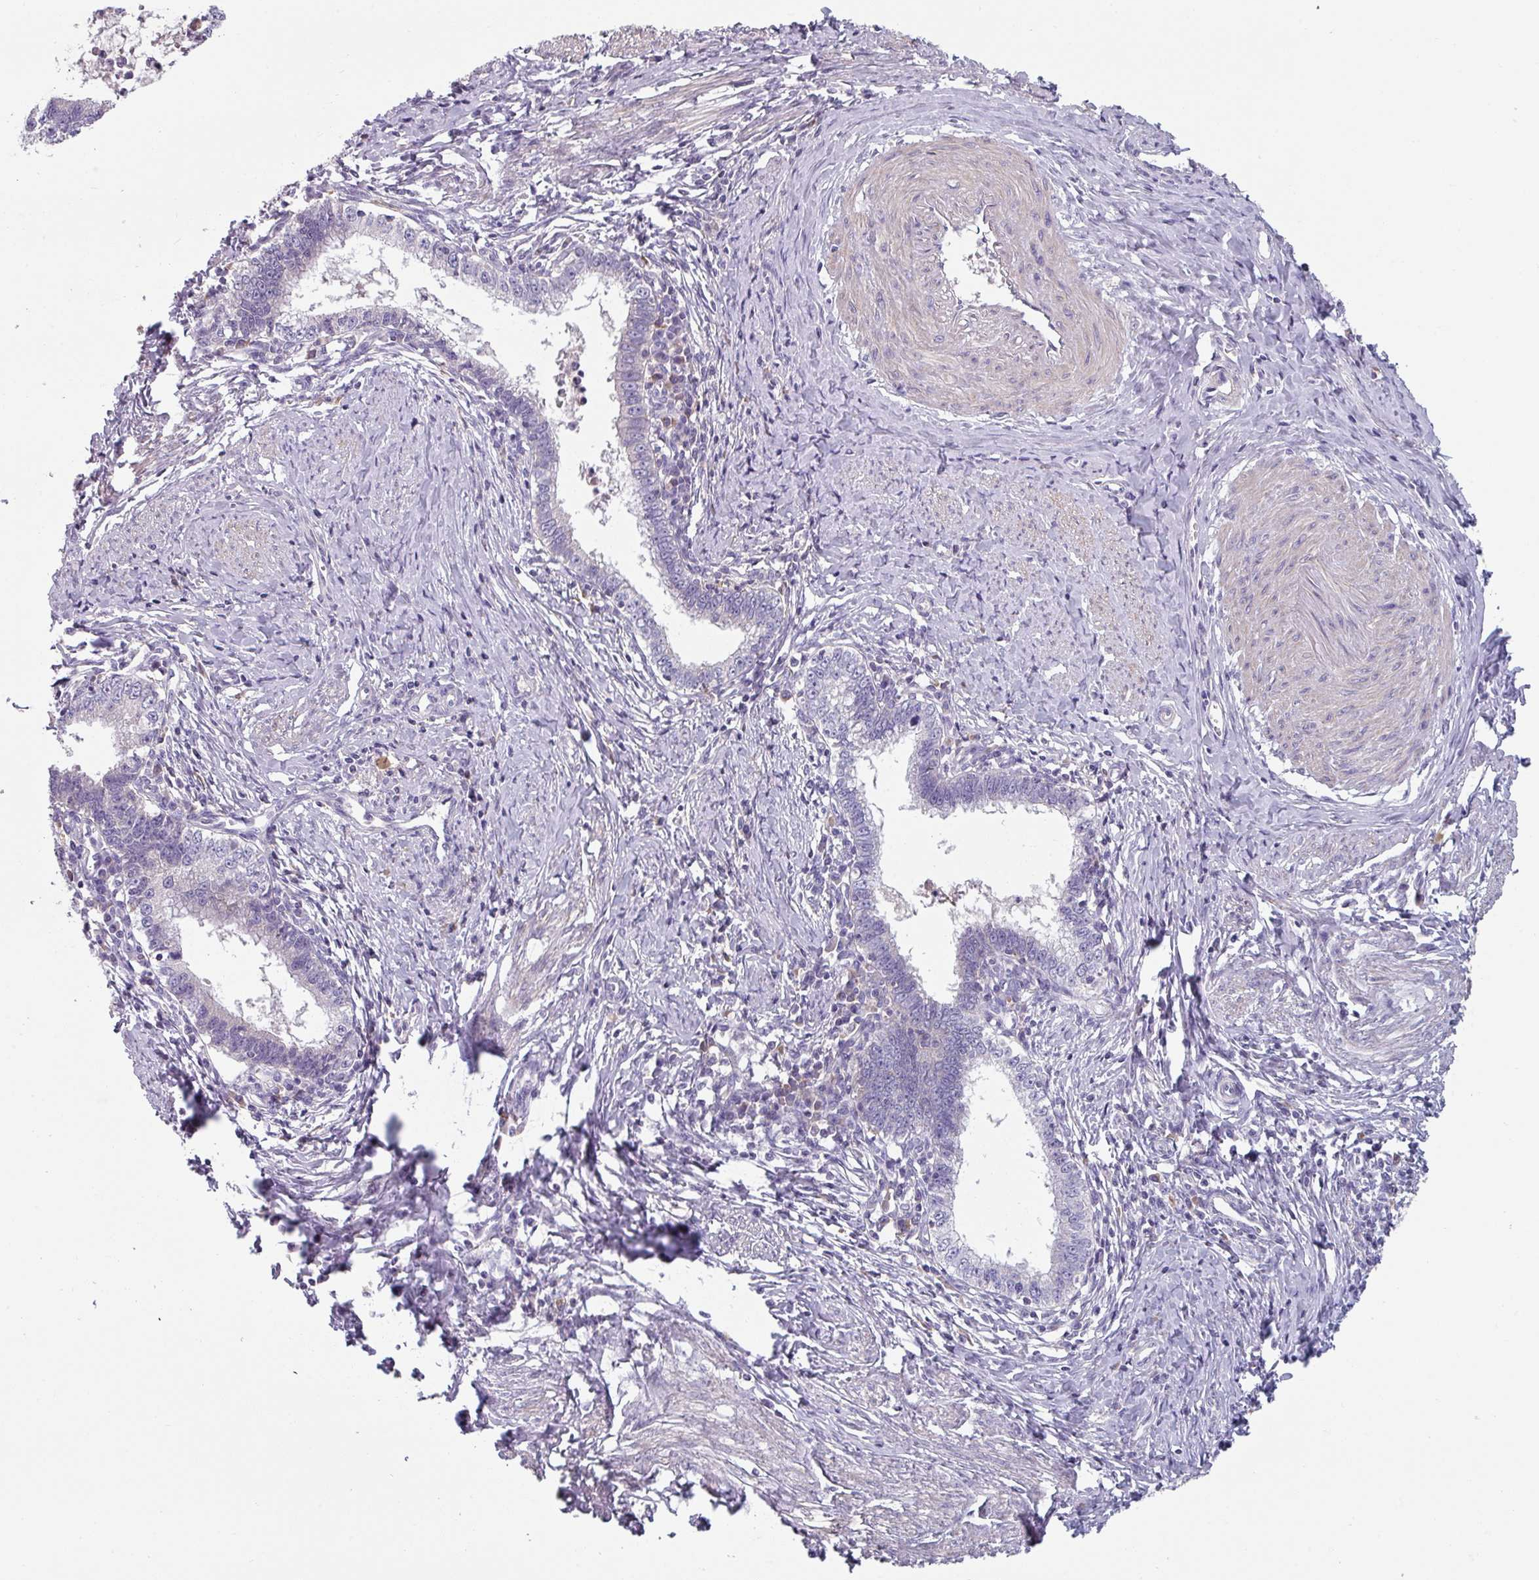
{"staining": {"intensity": "negative", "quantity": "none", "location": "none"}, "tissue": "cervical cancer", "cell_type": "Tumor cells", "image_type": "cancer", "snomed": [{"axis": "morphology", "description": "Adenocarcinoma, NOS"}, {"axis": "topography", "description": "Cervix"}], "caption": "Immunohistochemistry (IHC) micrograph of human cervical cancer stained for a protein (brown), which demonstrates no positivity in tumor cells.", "gene": "TMEM132A", "patient": {"sex": "female", "age": 36}}